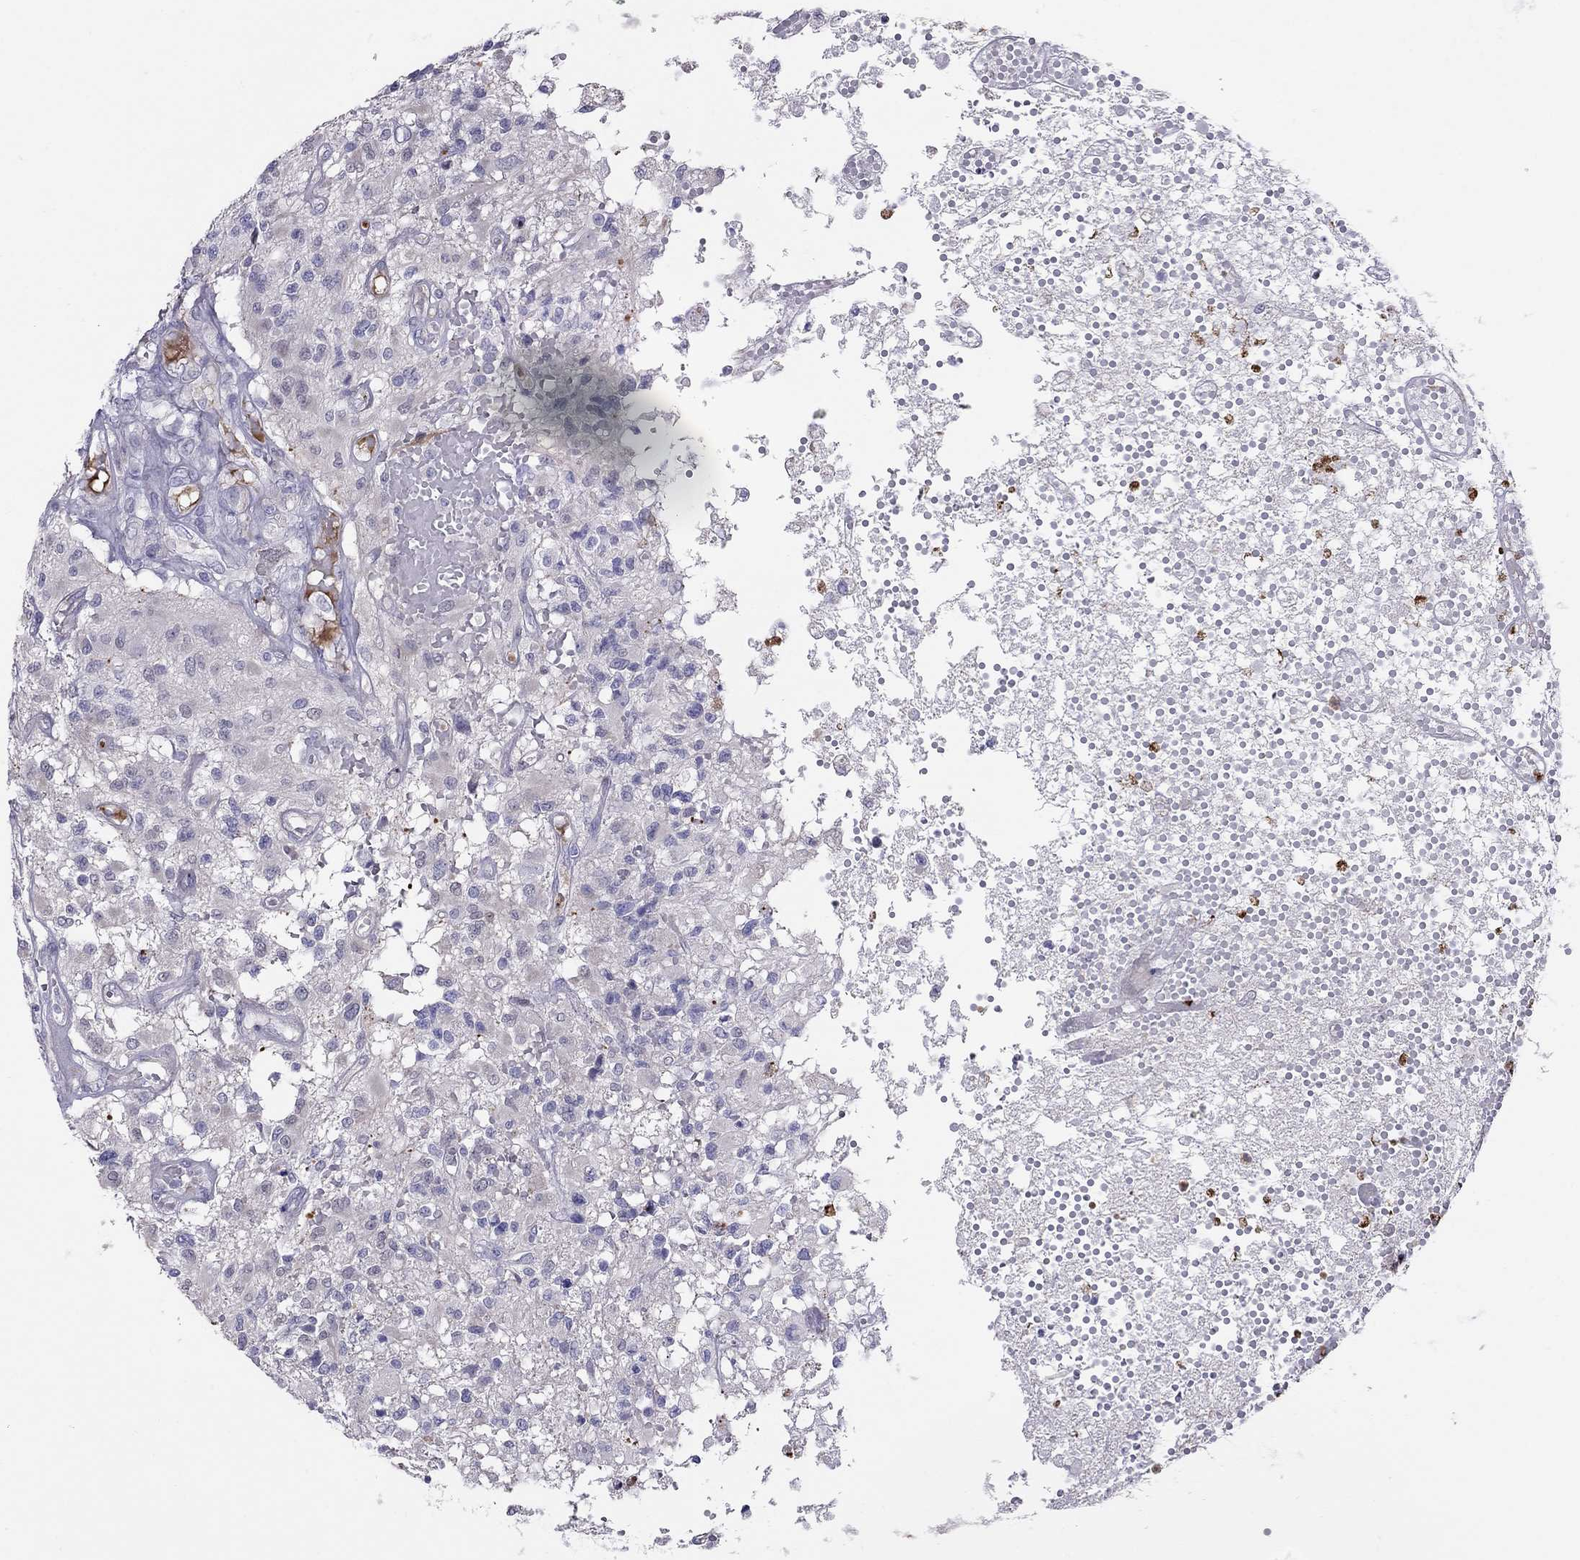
{"staining": {"intensity": "negative", "quantity": "none", "location": "none"}, "tissue": "glioma", "cell_type": "Tumor cells", "image_type": "cancer", "snomed": [{"axis": "morphology", "description": "Glioma, malignant, High grade"}, {"axis": "topography", "description": "Brain"}], "caption": "The immunohistochemistry image has no significant expression in tumor cells of high-grade glioma (malignant) tissue. The staining was performed using DAB (3,3'-diaminobenzidine) to visualize the protein expression in brown, while the nuclei were stained in blue with hematoxylin (Magnification: 20x).", "gene": "SPINT4", "patient": {"sex": "female", "age": 63}}